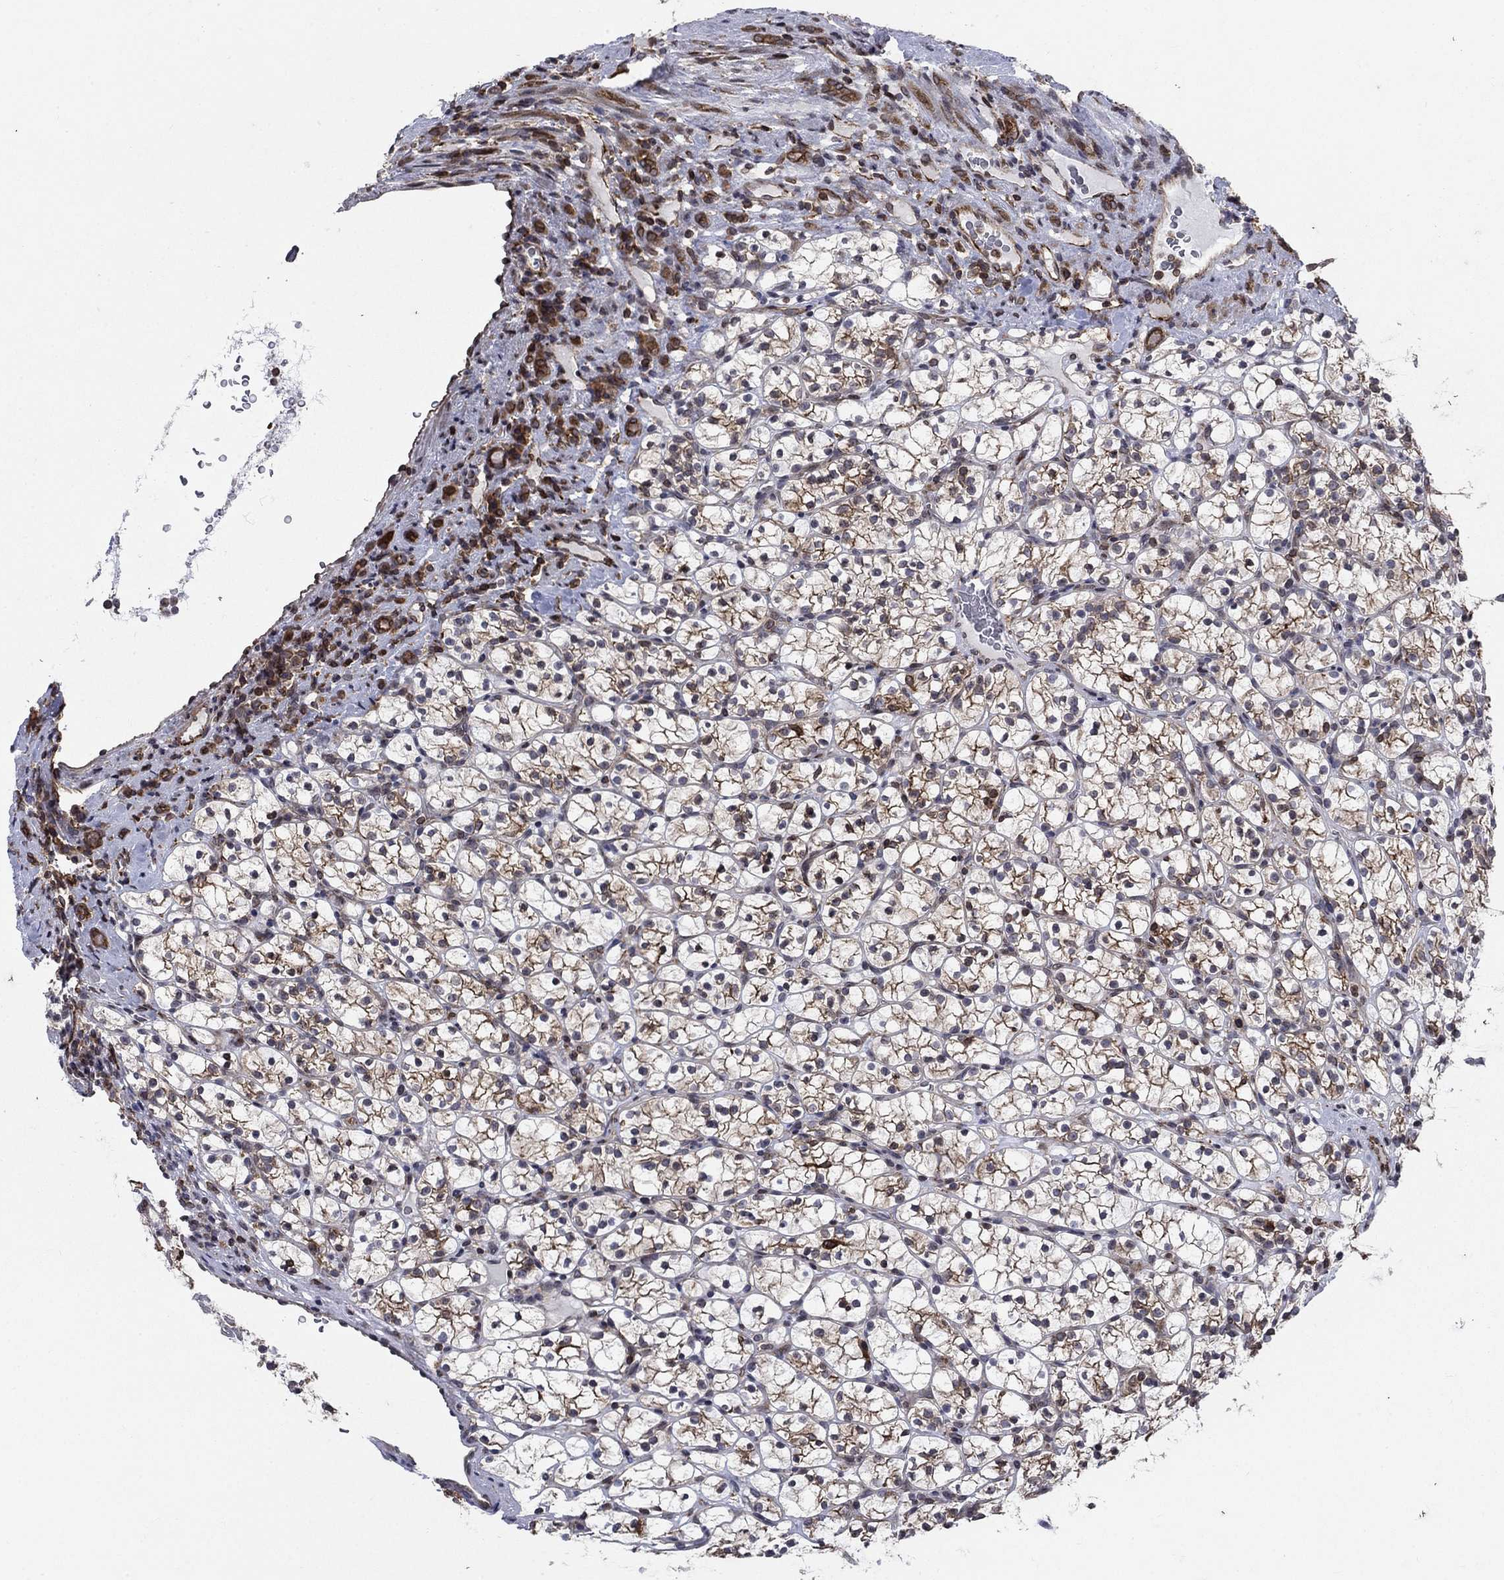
{"staining": {"intensity": "moderate", "quantity": "25%-75%", "location": "cytoplasmic/membranous"}, "tissue": "renal cancer", "cell_type": "Tumor cells", "image_type": "cancer", "snomed": [{"axis": "morphology", "description": "Adenocarcinoma, NOS"}, {"axis": "topography", "description": "Kidney"}], "caption": "An image of adenocarcinoma (renal) stained for a protein demonstrates moderate cytoplasmic/membranous brown staining in tumor cells.", "gene": "DHRS7", "patient": {"sex": "female", "age": 89}}